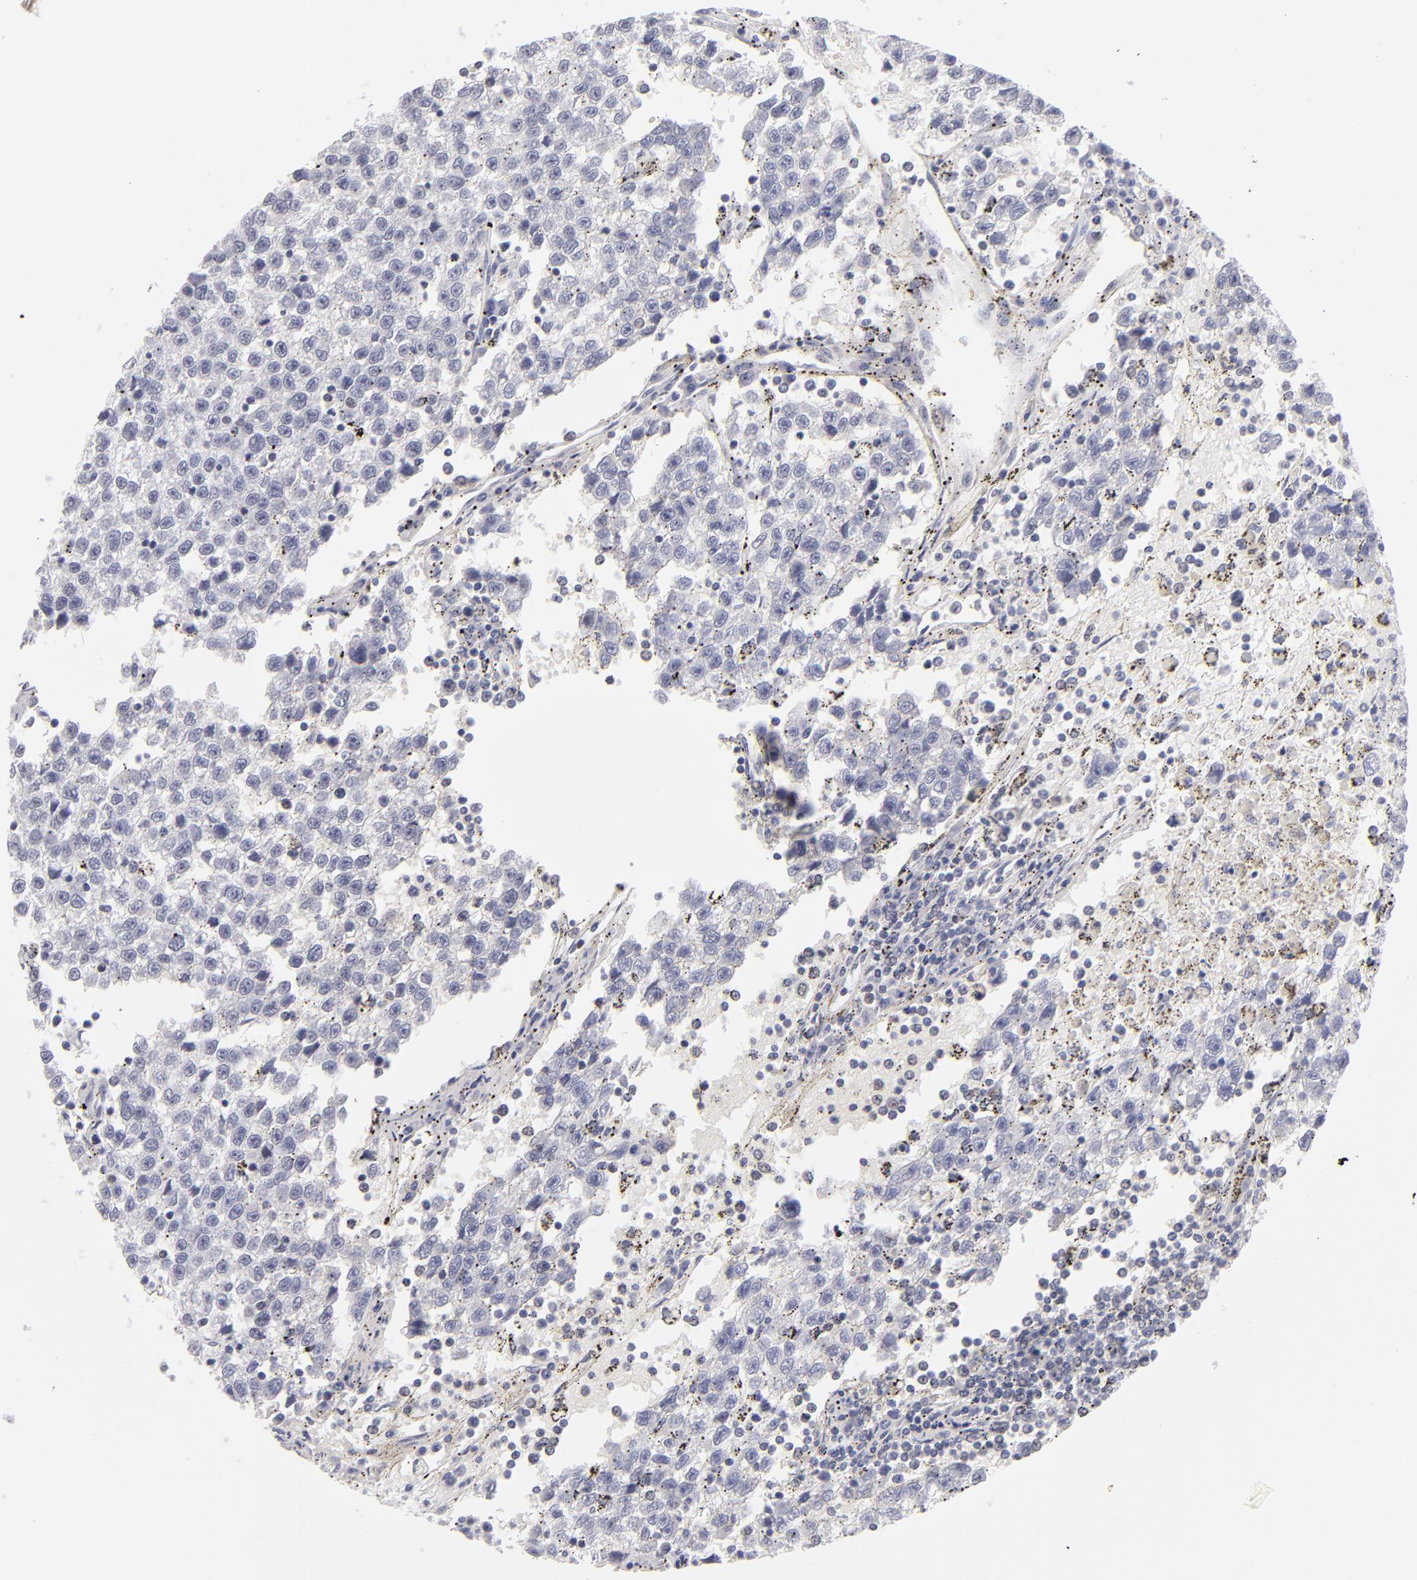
{"staining": {"intensity": "negative", "quantity": "none", "location": "none"}, "tissue": "testis cancer", "cell_type": "Tumor cells", "image_type": "cancer", "snomed": [{"axis": "morphology", "description": "Seminoma, NOS"}, {"axis": "topography", "description": "Testis"}], "caption": "A micrograph of testis cancer stained for a protein exhibits no brown staining in tumor cells.", "gene": "TEX11", "patient": {"sex": "male", "age": 35}}